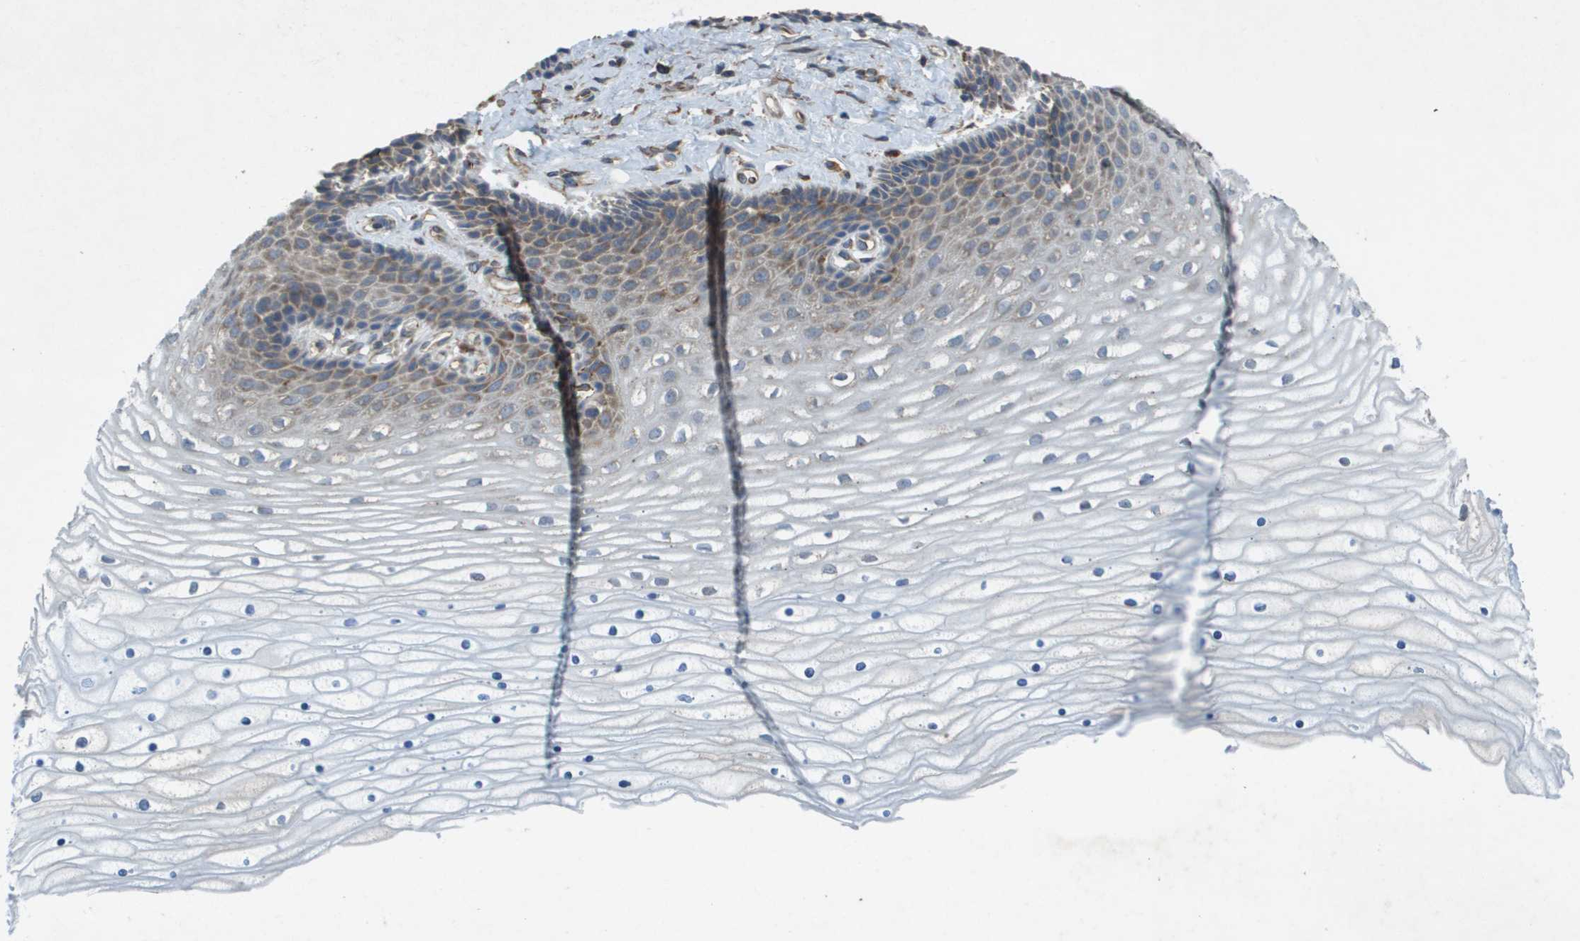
{"staining": {"intensity": "weak", "quantity": ">75%", "location": "cytoplasmic/membranous"}, "tissue": "cervix", "cell_type": "Glandular cells", "image_type": "normal", "snomed": [{"axis": "morphology", "description": "Normal tissue, NOS"}, {"axis": "topography", "description": "Cervix"}], "caption": "Cervix stained for a protein (brown) demonstrates weak cytoplasmic/membranous positive positivity in about >75% of glandular cells.", "gene": "CLCN2", "patient": {"sex": "female", "age": 39}}